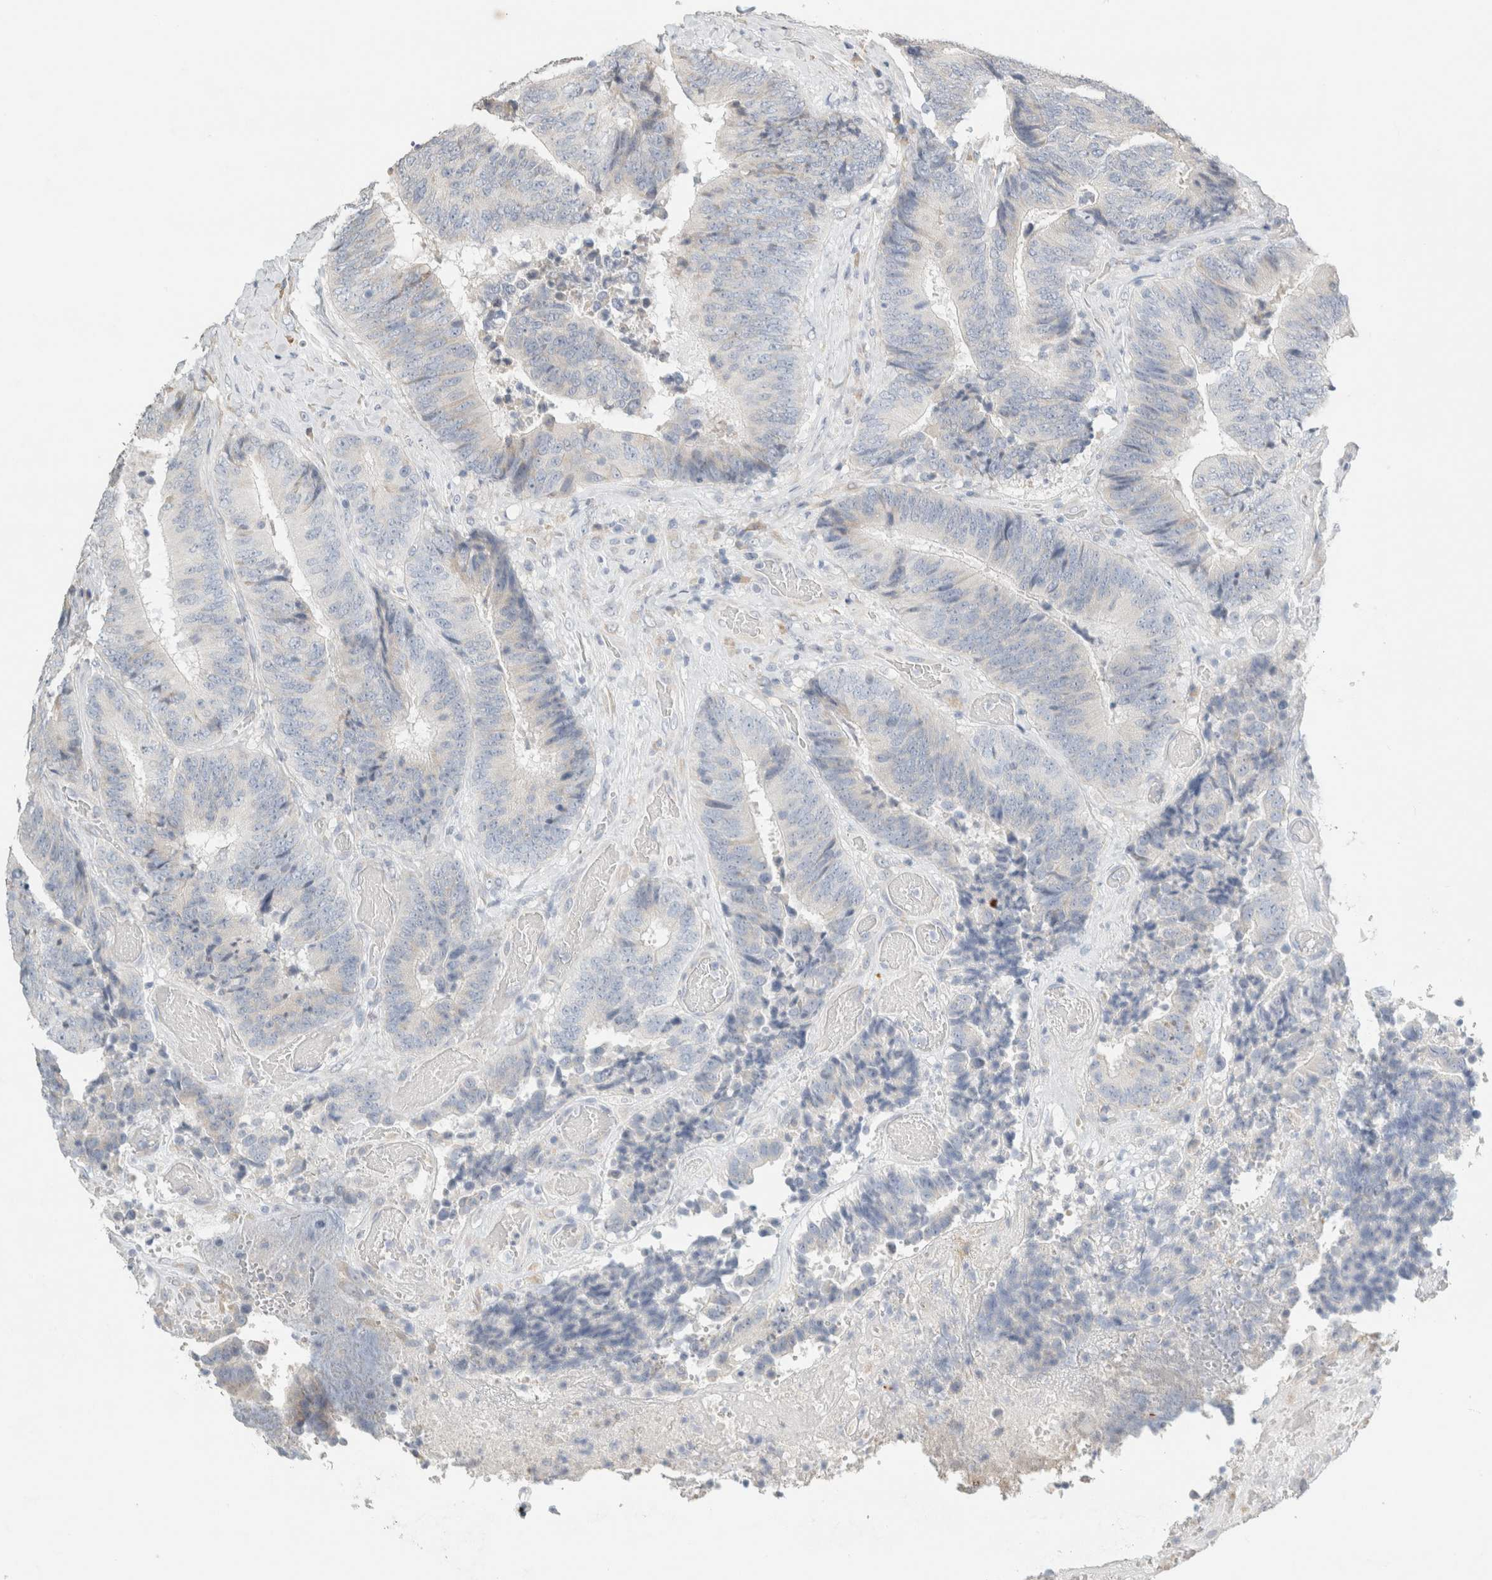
{"staining": {"intensity": "negative", "quantity": "none", "location": "none"}, "tissue": "colorectal cancer", "cell_type": "Tumor cells", "image_type": "cancer", "snomed": [{"axis": "morphology", "description": "Adenocarcinoma, NOS"}, {"axis": "topography", "description": "Rectum"}], "caption": "Colorectal cancer (adenocarcinoma) stained for a protein using immunohistochemistry (IHC) displays no staining tumor cells.", "gene": "NEFM", "patient": {"sex": "male", "age": 72}}